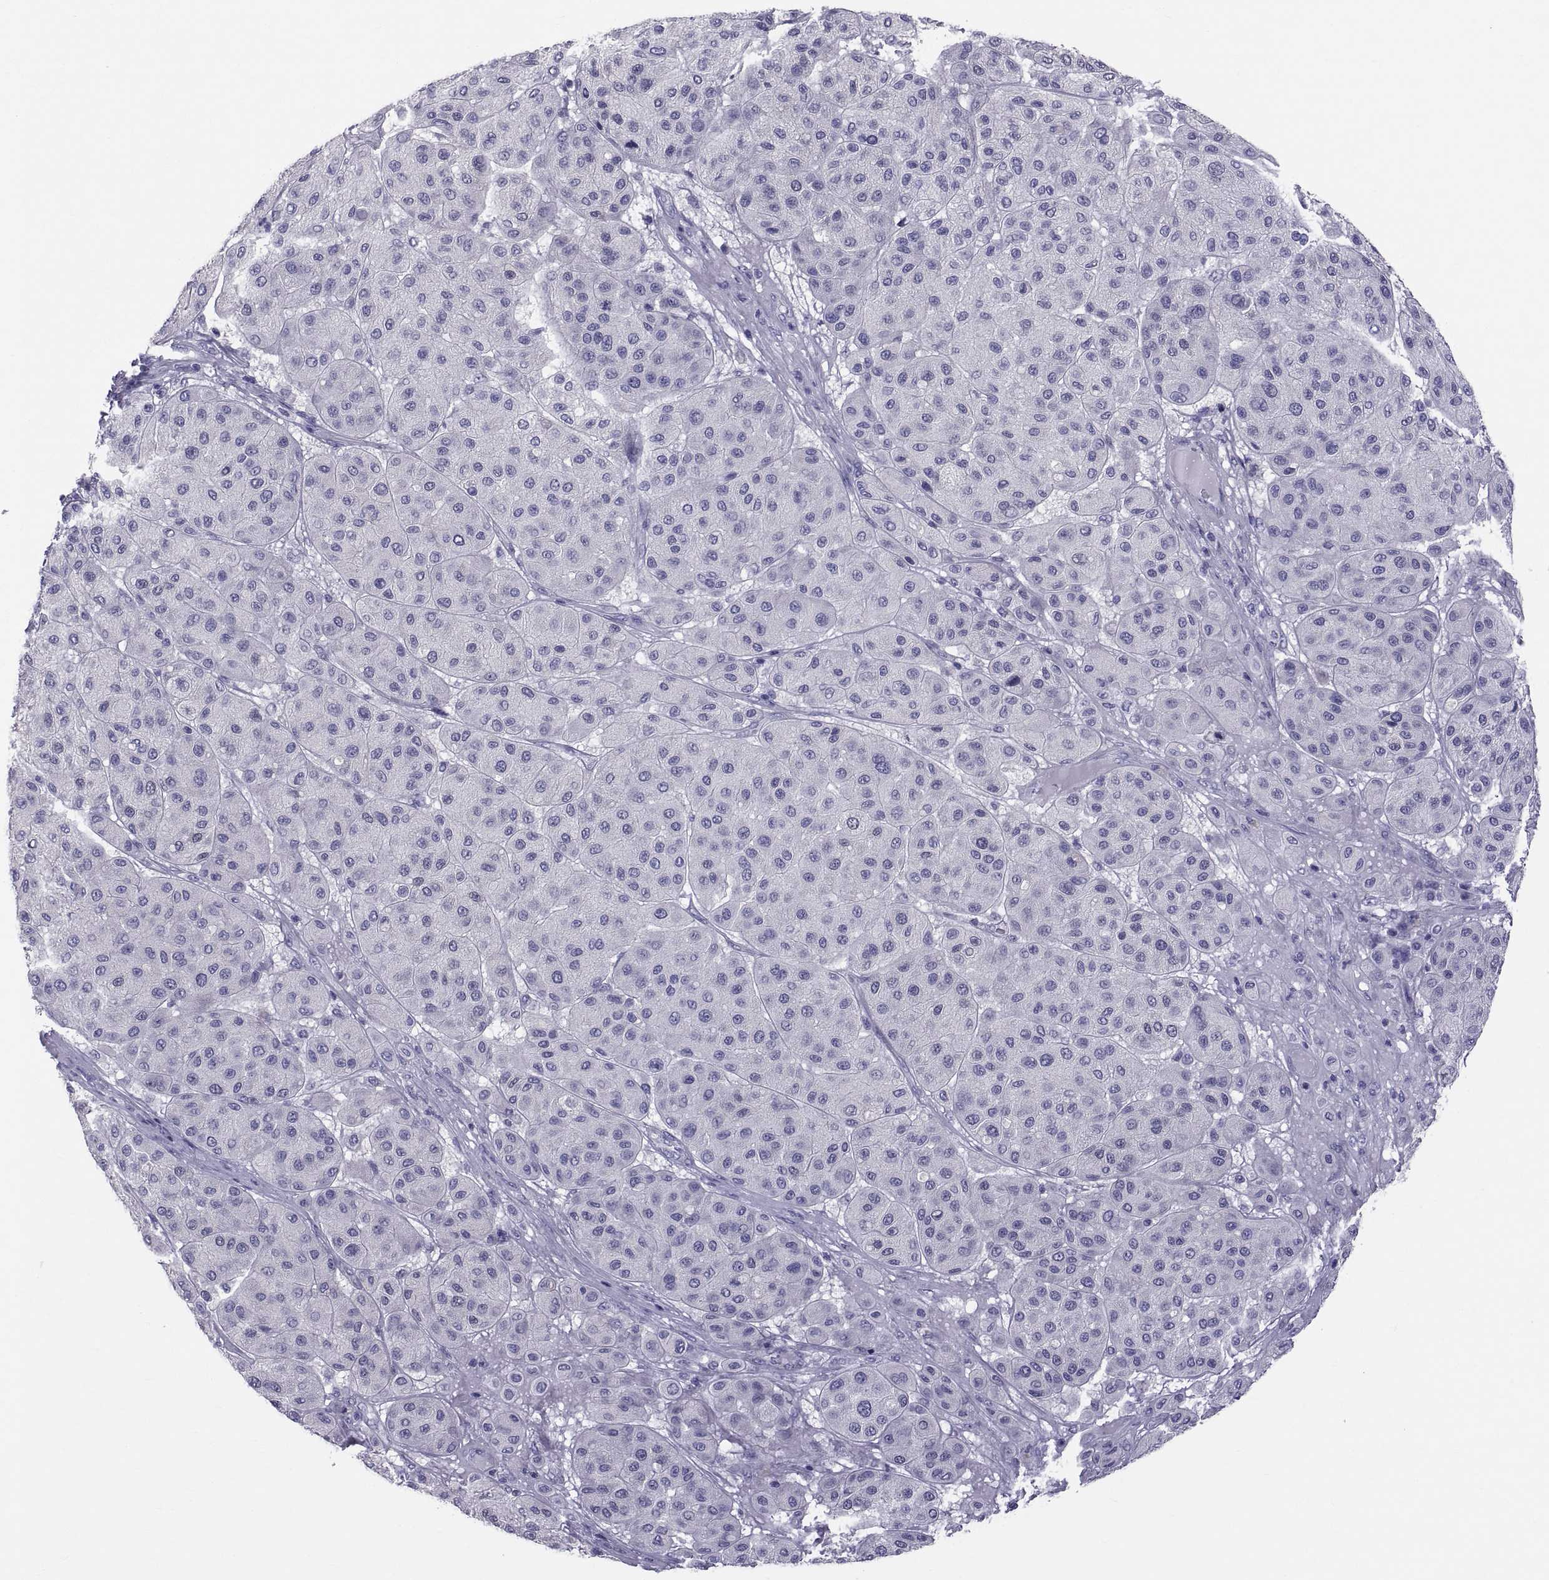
{"staining": {"intensity": "negative", "quantity": "none", "location": "none"}, "tissue": "melanoma", "cell_type": "Tumor cells", "image_type": "cancer", "snomed": [{"axis": "morphology", "description": "Malignant melanoma, Metastatic site"}, {"axis": "topography", "description": "Smooth muscle"}], "caption": "The immunohistochemistry (IHC) micrograph has no significant positivity in tumor cells of malignant melanoma (metastatic site) tissue.", "gene": "RNASE12", "patient": {"sex": "male", "age": 41}}